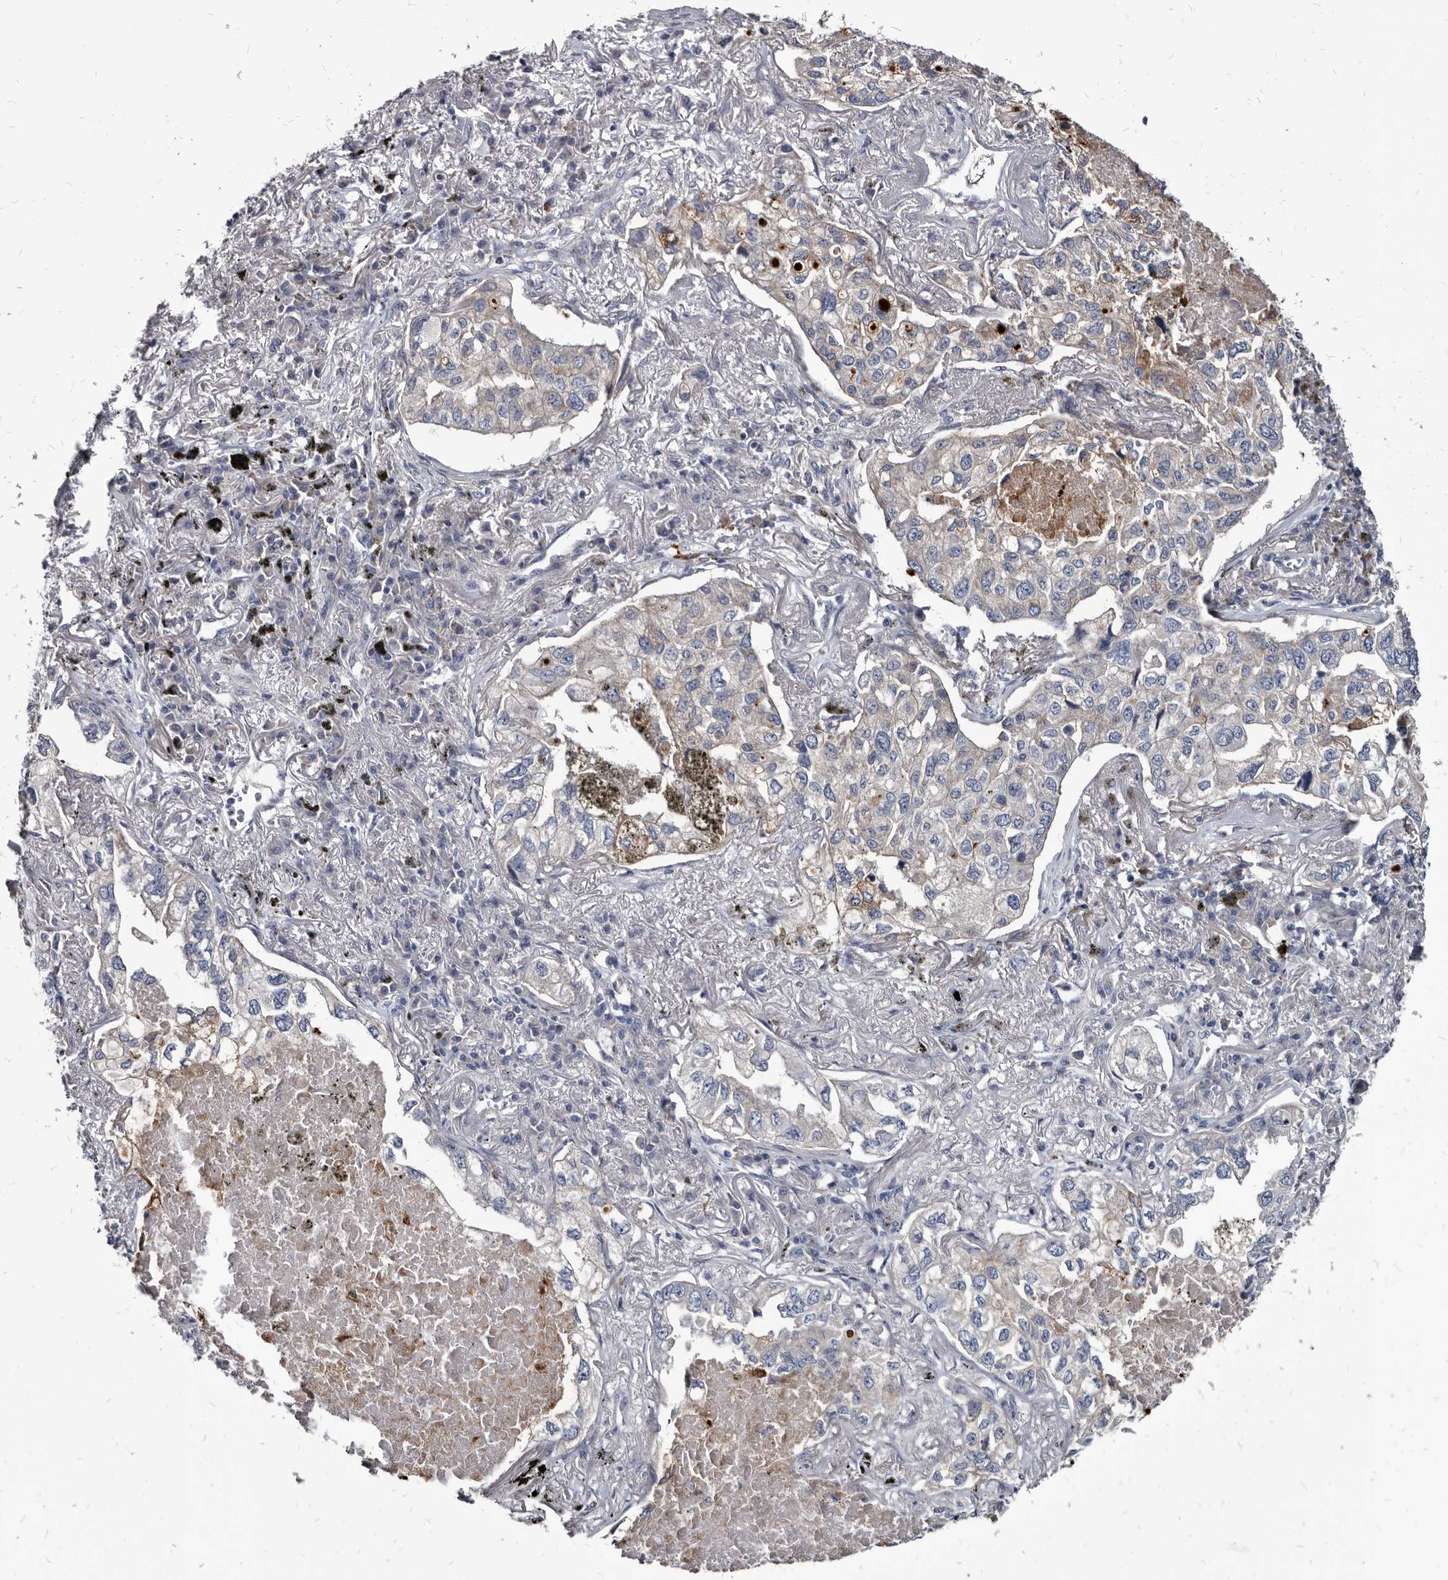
{"staining": {"intensity": "moderate", "quantity": "<25%", "location": "cytoplasmic/membranous"}, "tissue": "lung cancer", "cell_type": "Tumor cells", "image_type": "cancer", "snomed": [{"axis": "morphology", "description": "Adenocarcinoma, NOS"}, {"axis": "topography", "description": "Lung"}], "caption": "Immunohistochemical staining of human lung adenocarcinoma displays moderate cytoplasmic/membranous protein staining in approximately <25% of tumor cells.", "gene": "PRSS8", "patient": {"sex": "male", "age": 65}}